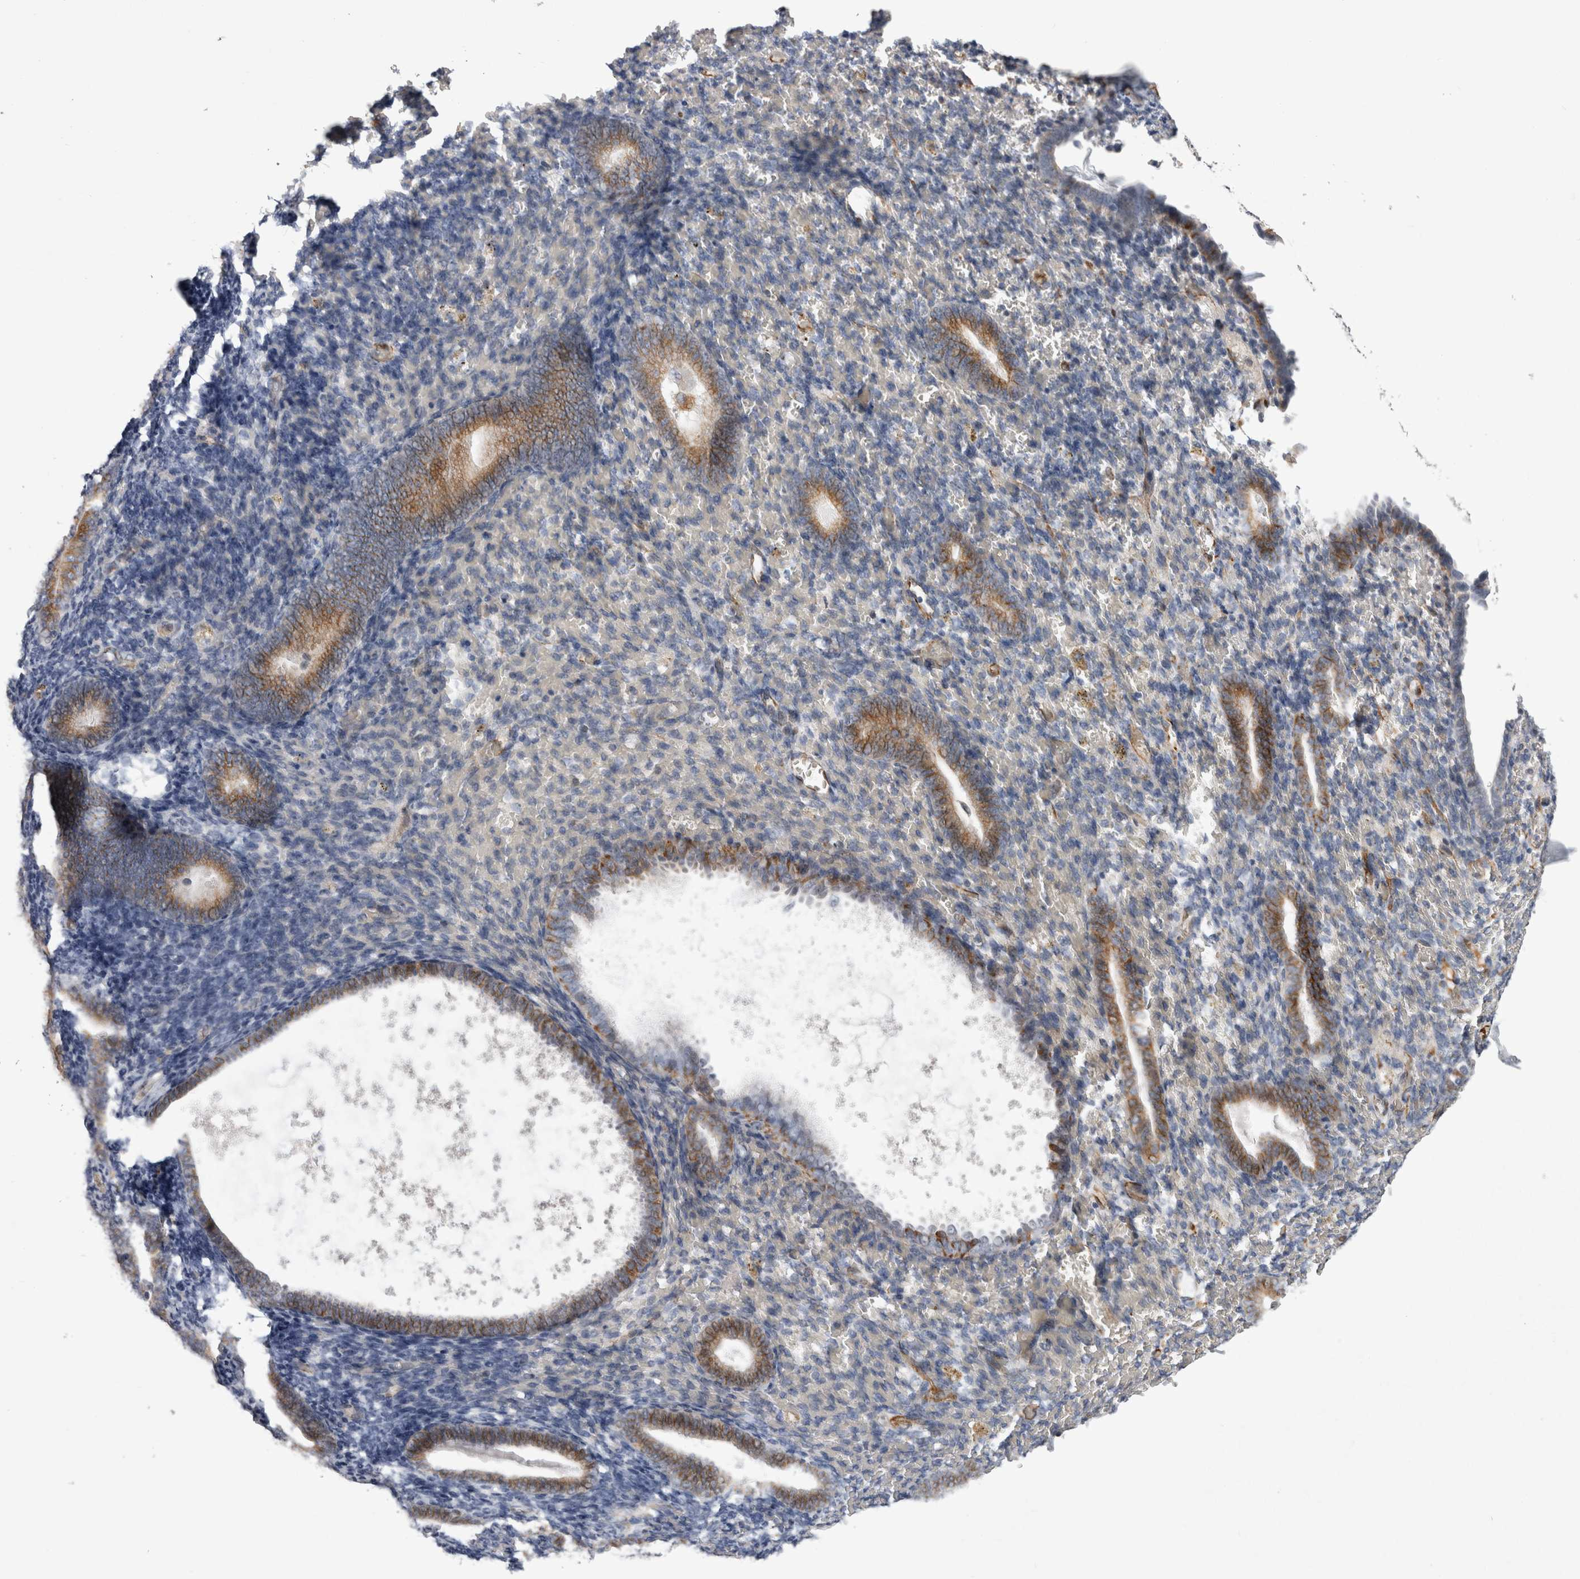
{"staining": {"intensity": "negative", "quantity": "none", "location": "none"}, "tissue": "endometrium", "cell_type": "Cells in endometrial stroma", "image_type": "normal", "snomed": [{"axis": "morphology", "description": "Normal tissue, NOS"}, {"axis": "topography", "description": "Endometrium"}], "caption": "The immunohistochemistry photomicrograph has no significant expression in cells in endometrial stroma of endometrium.", "gene": "ACOT7", "patient": {"sex": "female", "age": 51}}